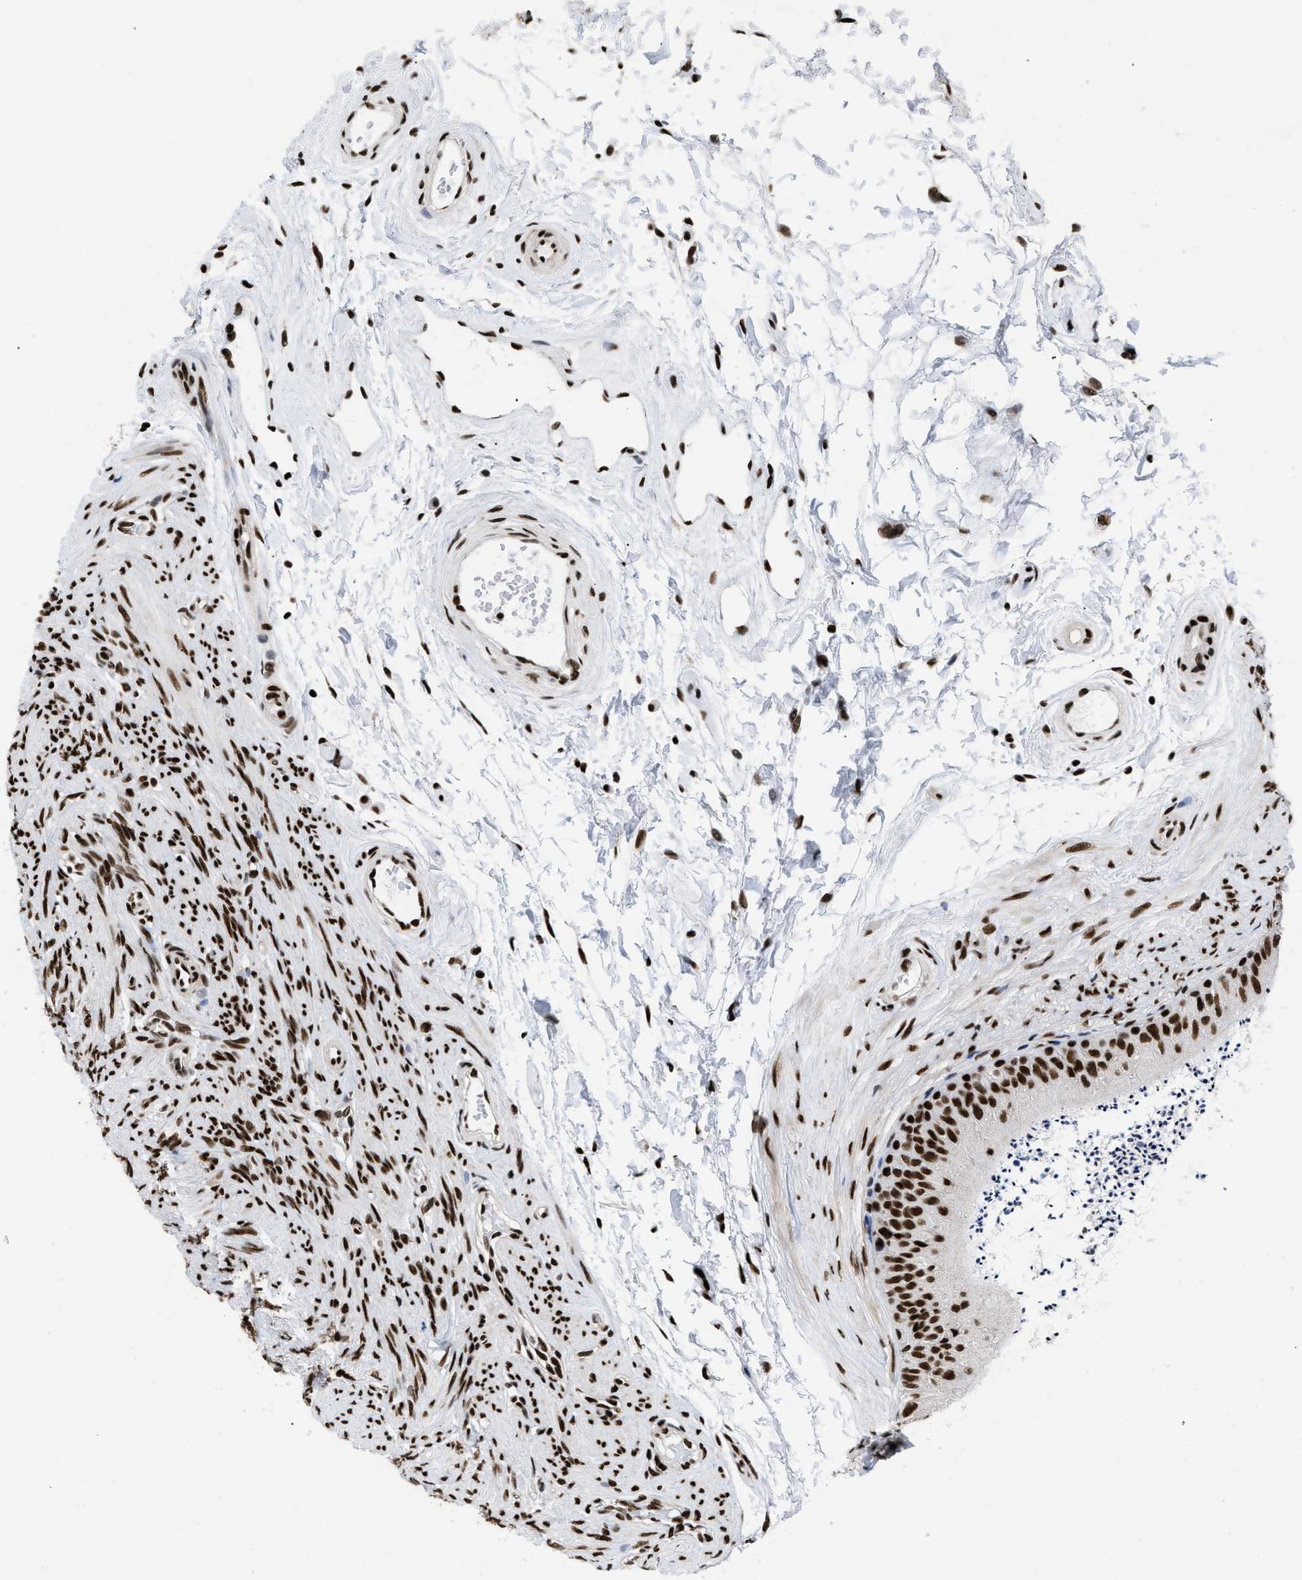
{"staining": {"intensity": "strong", "quantity": ">75%", "location": "nuclear"}, "tissue": "epididymis", "cell_type": "Glandular cells", "image_type": "normal", "snomed": [{"axis": "morphology", "description": "Normal tissue, NOS"}, {"axis": "topography", "description": "Epididymis"}], "caption": "Strong nuclear protein positivity is identified in approximately >75% of glandular cells in epididymis. Using DAB (3,3'-diaminobenzidine) (brown) and hematoxylin (blue) stains, captured at high magnification using brightfield microscopy.", "gene": "CREB1", "patient": {"sex": "male", "age": 56}}